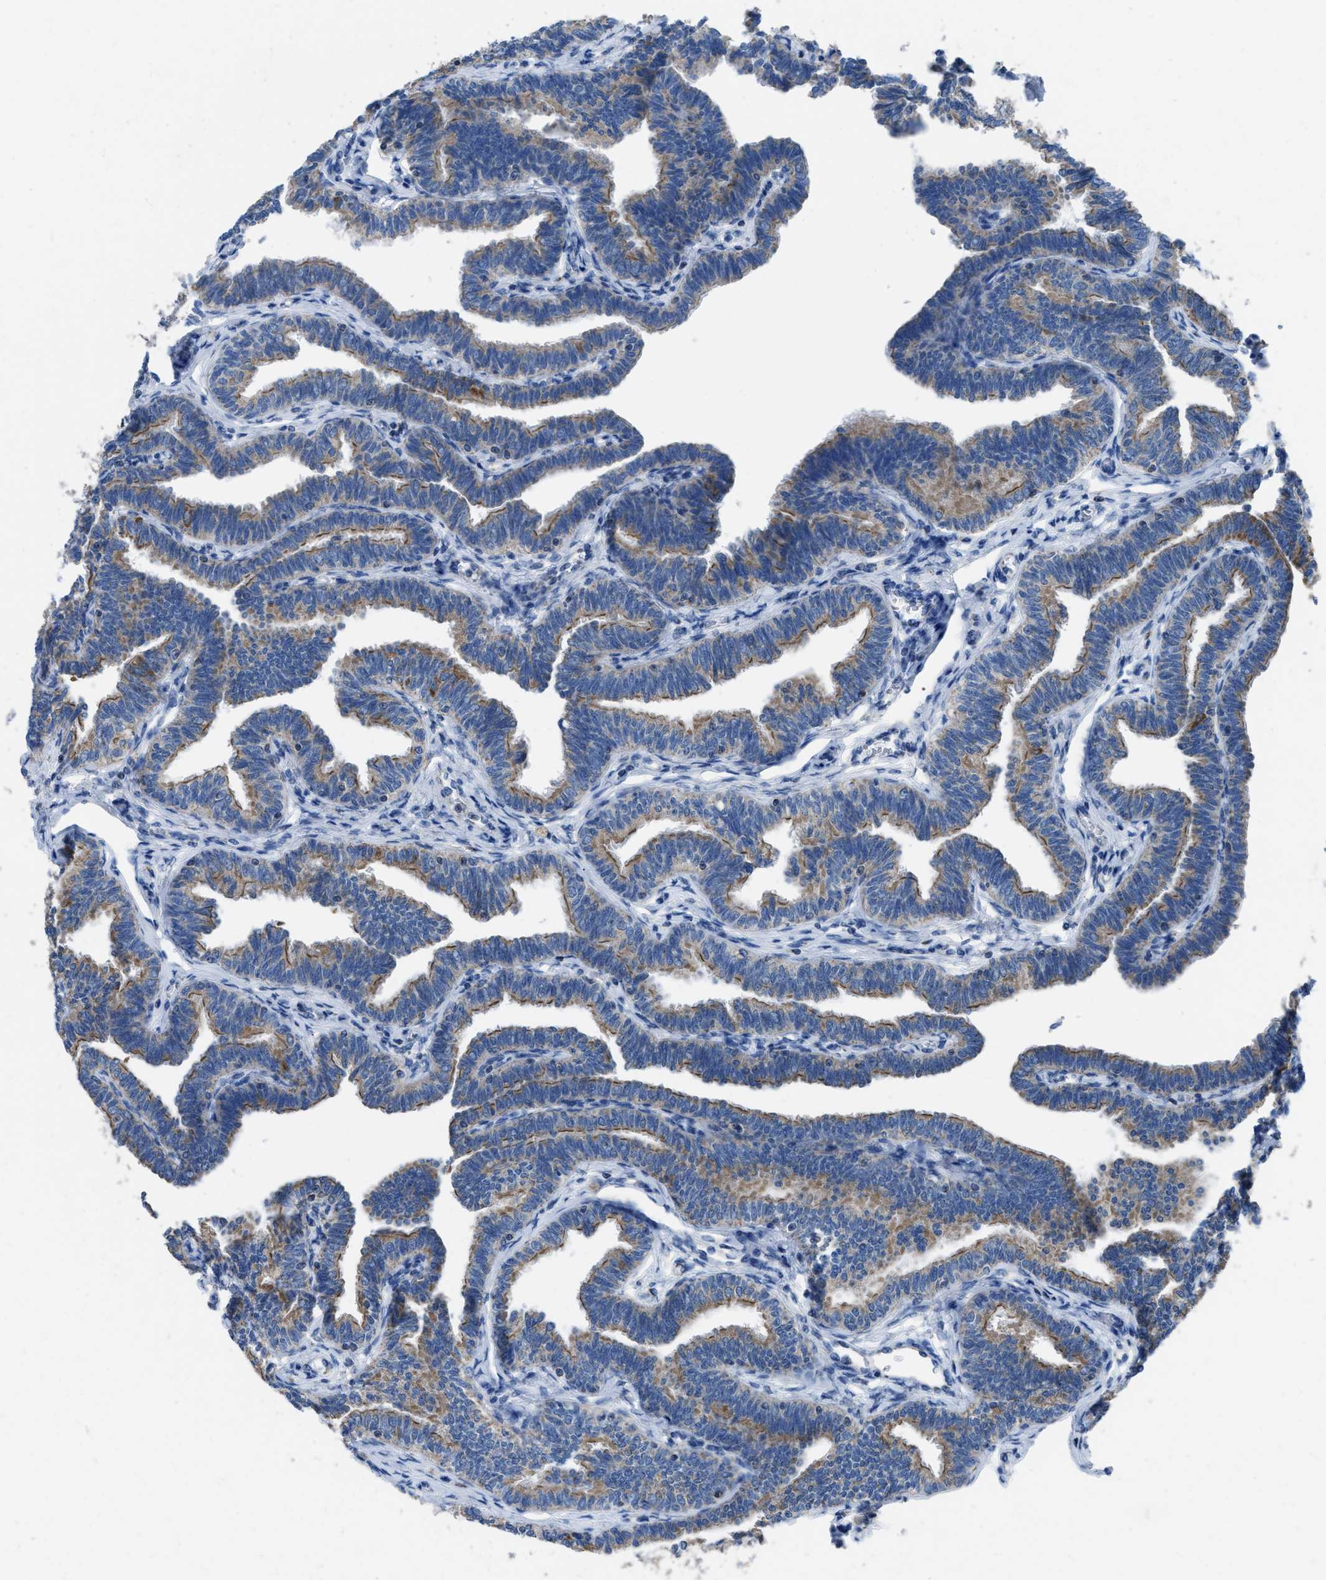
{"staining": {"intensity": "moderate", "quantity": ">75%", "location": "cytoplasmic/membranous"}, "tissue": "fallopian tube", "cell_type": "Glandular cells", "image_type": "normal", "snomed": [{"axis": "morphology", "description": "Normal tissue, NOS"}, {"axis": "topography", "description": "Fallopian tube"}, {"axis": "topography", "description": "Ovary"}], "caption": "Immunohistochemical staining of normal fallopian tube exhibits medium levels of moderate cytoplasmic/membranous positivity in about >75% of glandular cells. The protein of interest is shown in brown color, while the nuclei are stained blue.", "gene": "ETFB", "patient": {"sex": "female", "age": 23}}